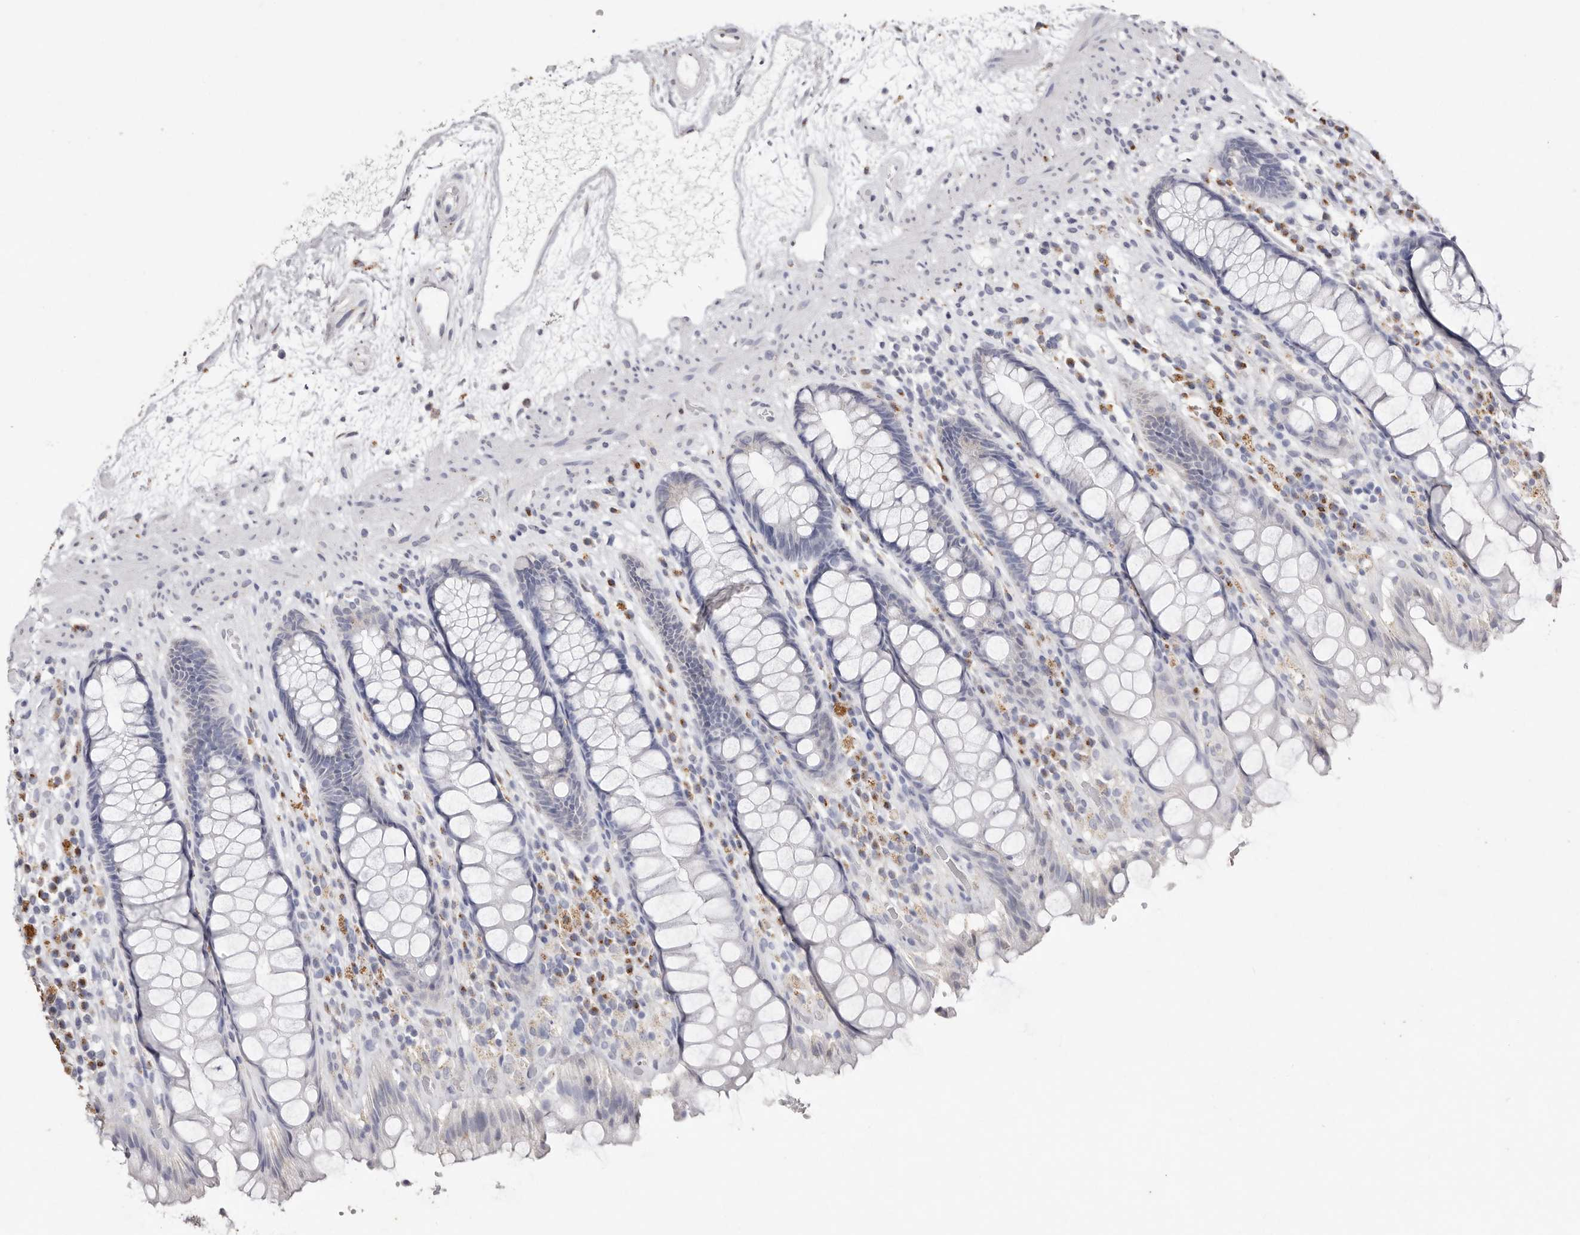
{"staining": {"intensity": "negative", "quantity": "none", "location": "none"}, "tissue": "rectum", "cell_type": "Glandular cells", "image_type": "normal", "snomed": [{"axis": "morphology", "description": "Normal tissue, NOS"}, {"axis": "topography", "description": "Rectum"}], "caption": "DAB immunohistochemical staining of unremarkable human rectum shows no significant staining in glandular cells.", "gene": "LGALS7B", "patient": {"sex": "male", "age": 64}}